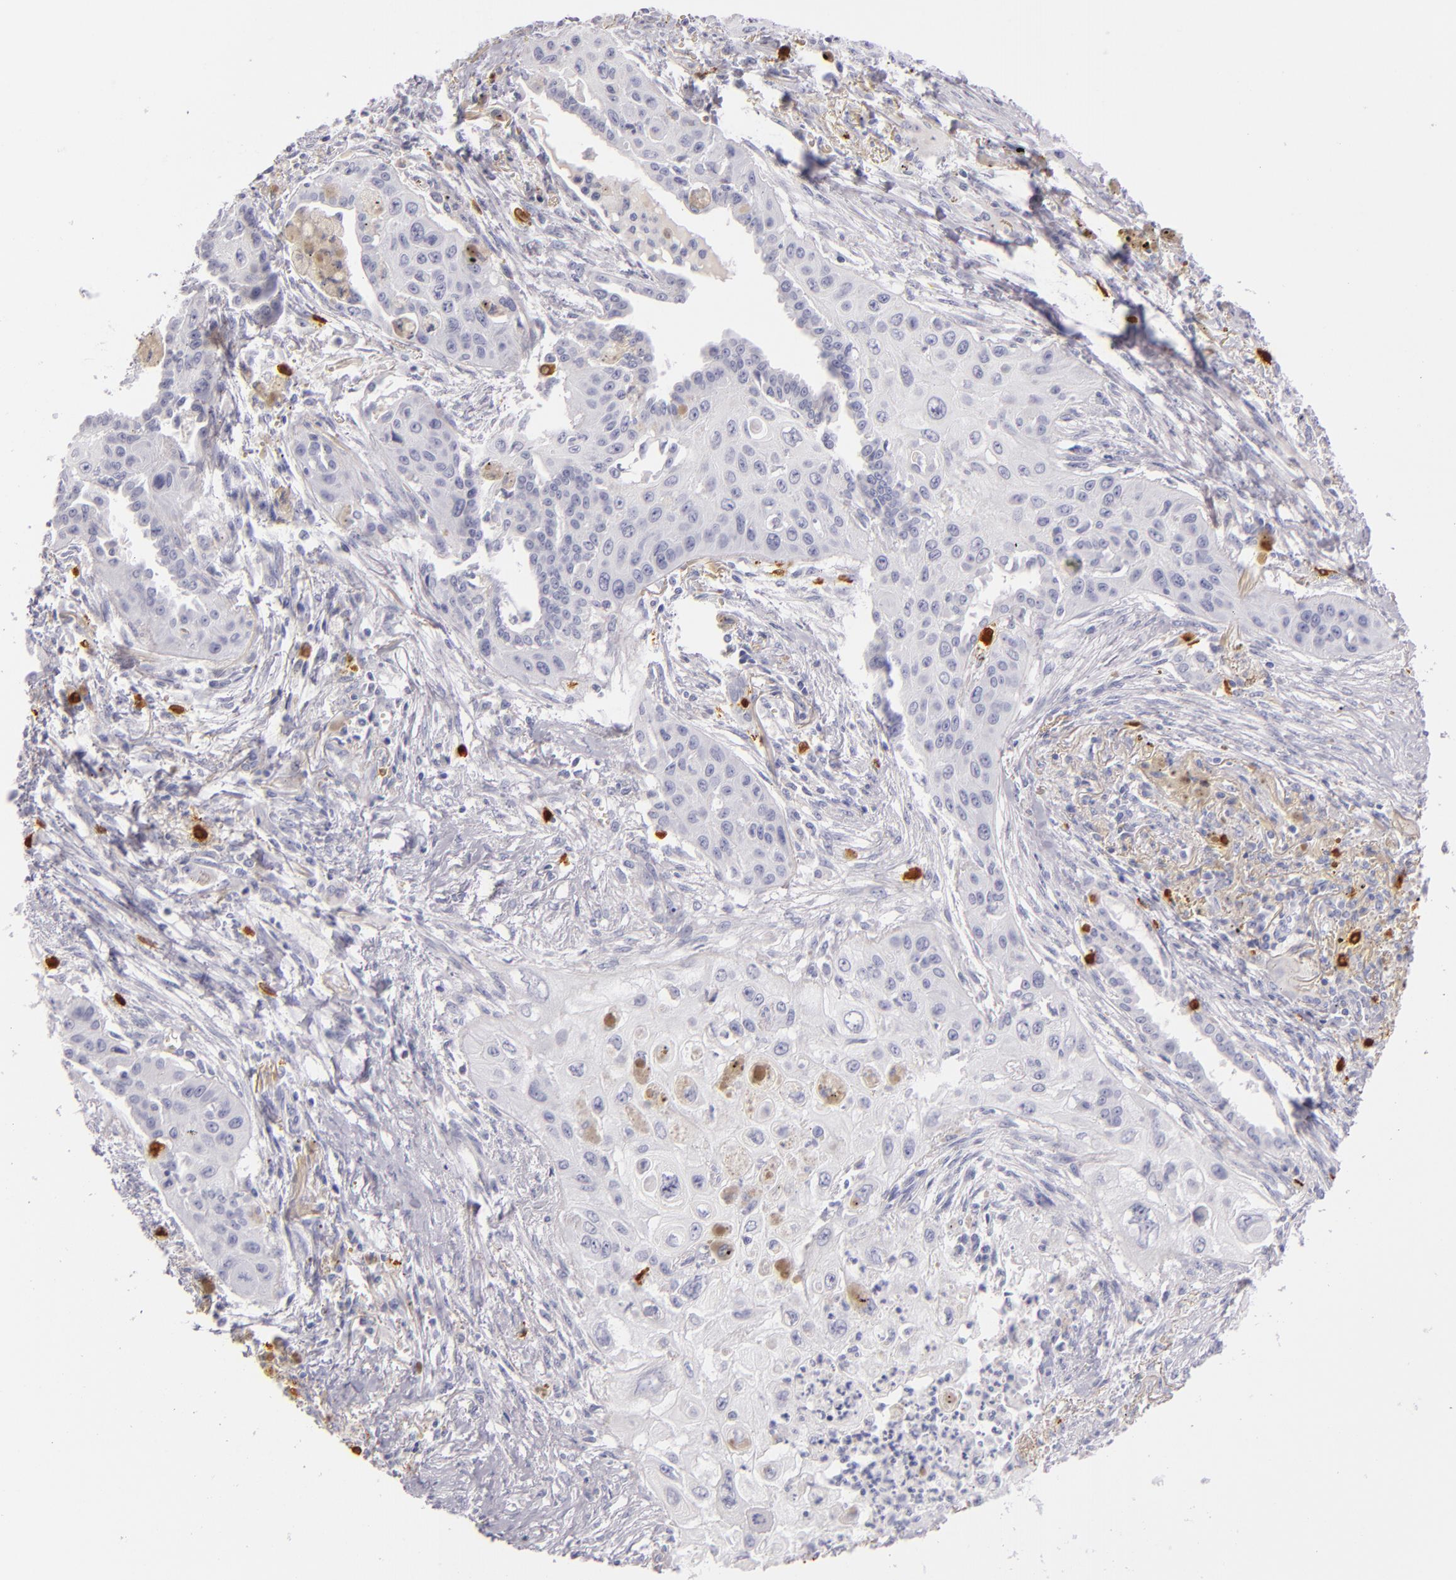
{"staining": {"intensity": "negative", "quantity": "none", "location": "none"}, "tissue": "lung cancer", "cell_type": "Tumor cells", "image_type": "cancer", "snomed": [{"axis": "morphology", "description": "Squamous cell carcinoma, NOS"}, {"axis": "topography", "description": "Lung"}], "caption": "An image of lung cancer stained for a protein displays no brown staining in tumor cells.", "gene": "TPSD1", "patient": {"sex": "male", "age": 71}}